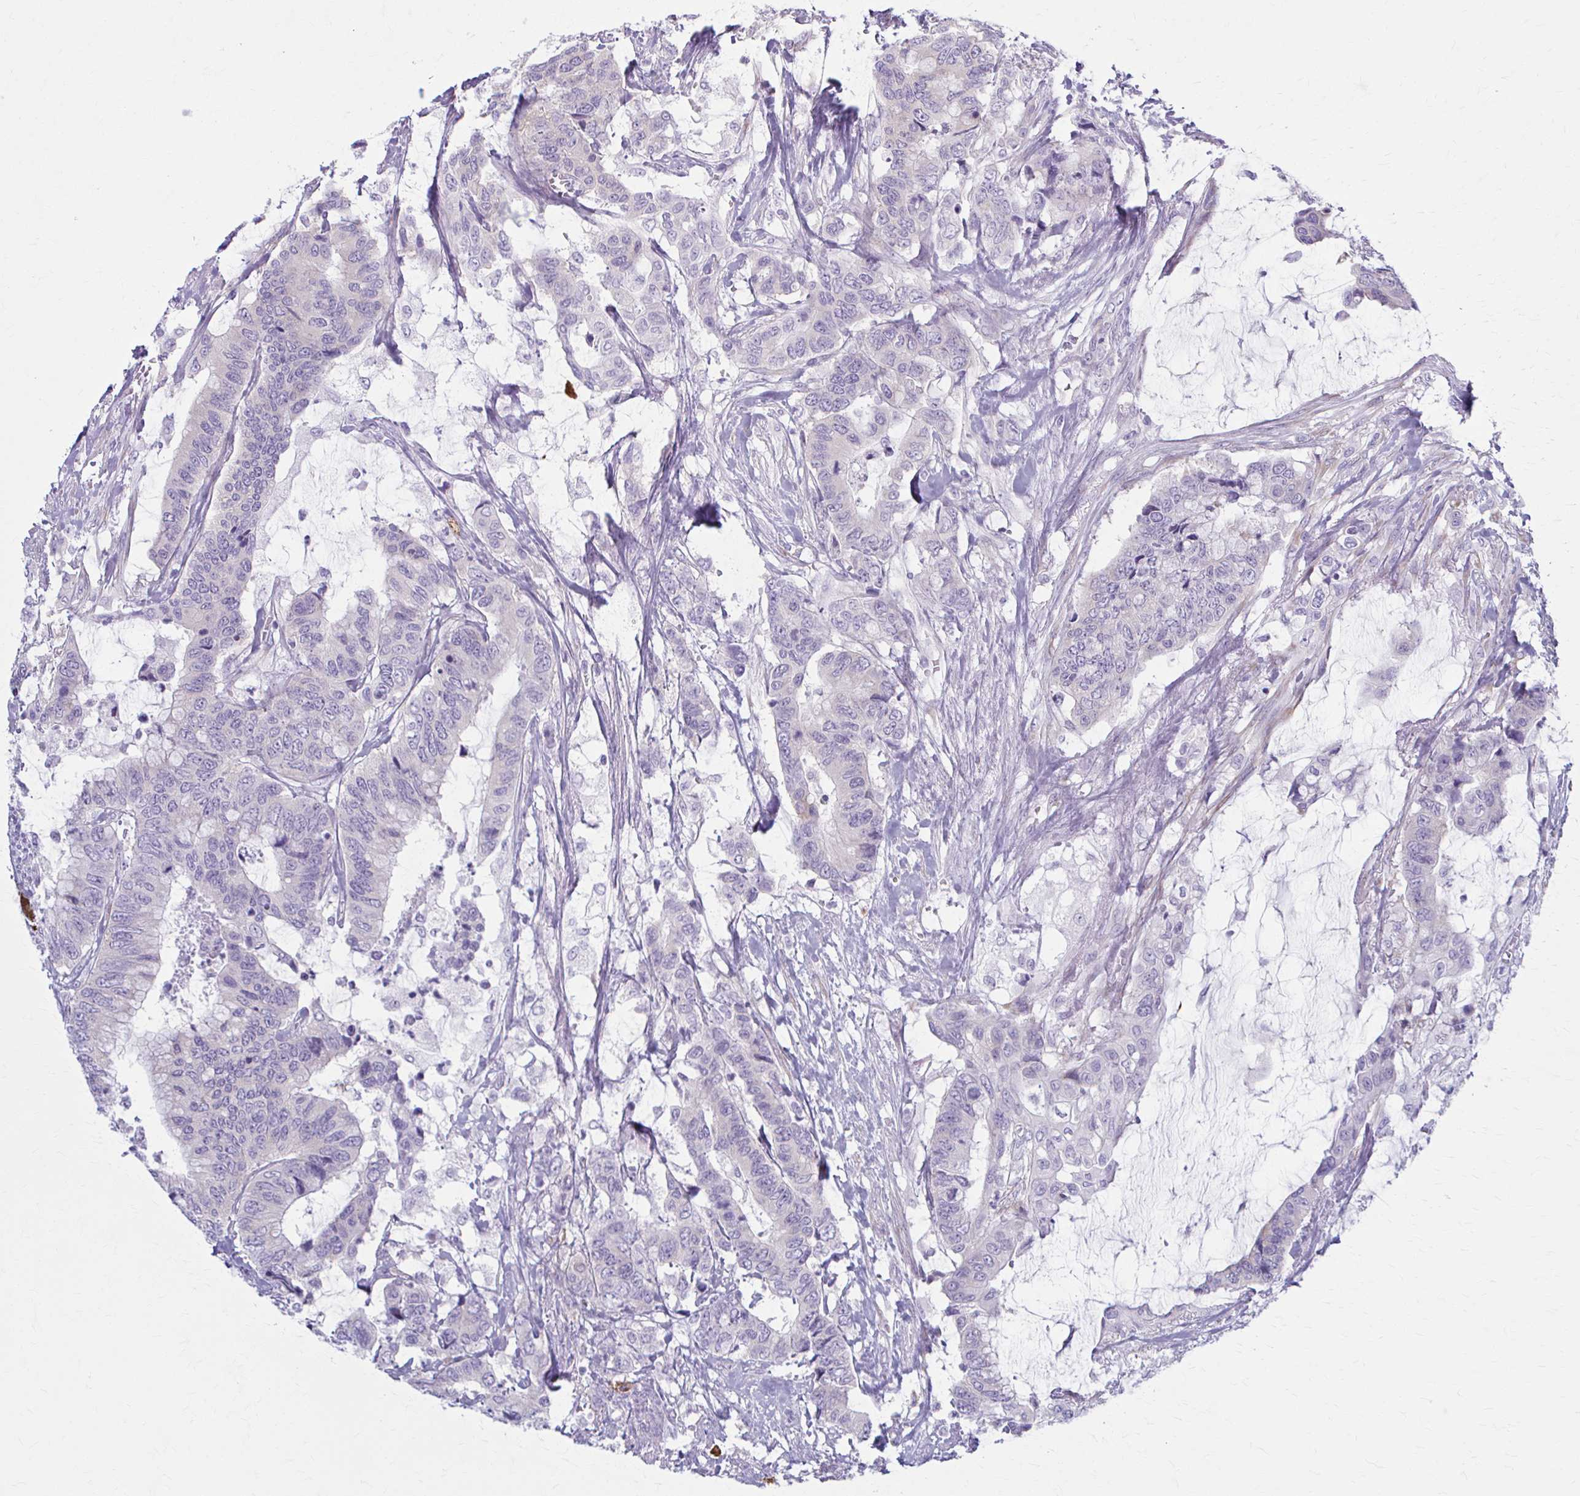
{"staining": {"intensity": "negative", "quantity": "none", "location": "none"}, "tissue": "colorectal cancer", "cell_type": "Tumor cells", "image_type": "cancer", "snomed": [{"axis": "morphology", "description": "Adenocarcinoma, NOS"}, {"axis": "topography", "description": "Rectum"}], "caption": "The image demonstrates no staining of tumor cells in colorectal adenocarcinoma.", "gene": "PRKRA", "patient": {"sex": "female", "age": 59}}